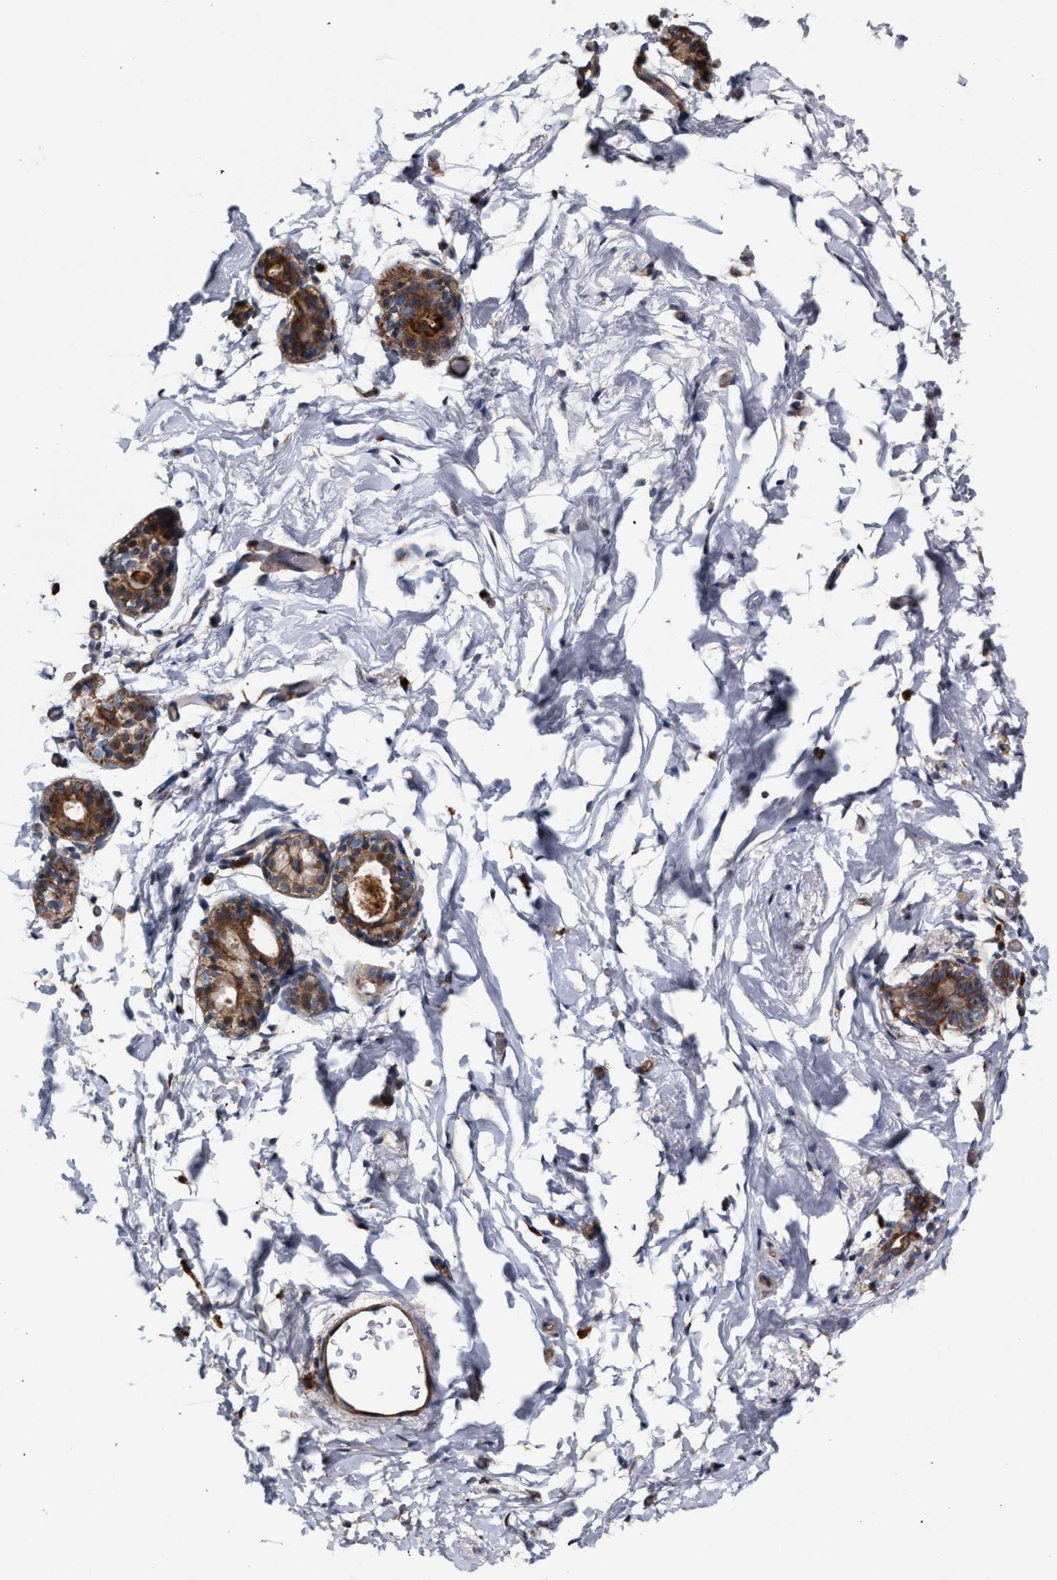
{"staining": {"intensity": "negative", "quantity": "none", "location": "none"}, "tissue": "breast", "cell_type": "Adipocytes", "image_type": "normal", "snomed": [{"axis": "morphology", "description": "Normal tissue, NOS"}, {"axis": "topography", "description": "Breast"}], "caption": "Human breast stained for a protein using immunohistochemistry demonstrates no expression in adipocytes.", "gene": "RNF135", "patient": {"sex": "female", "age": 62}}